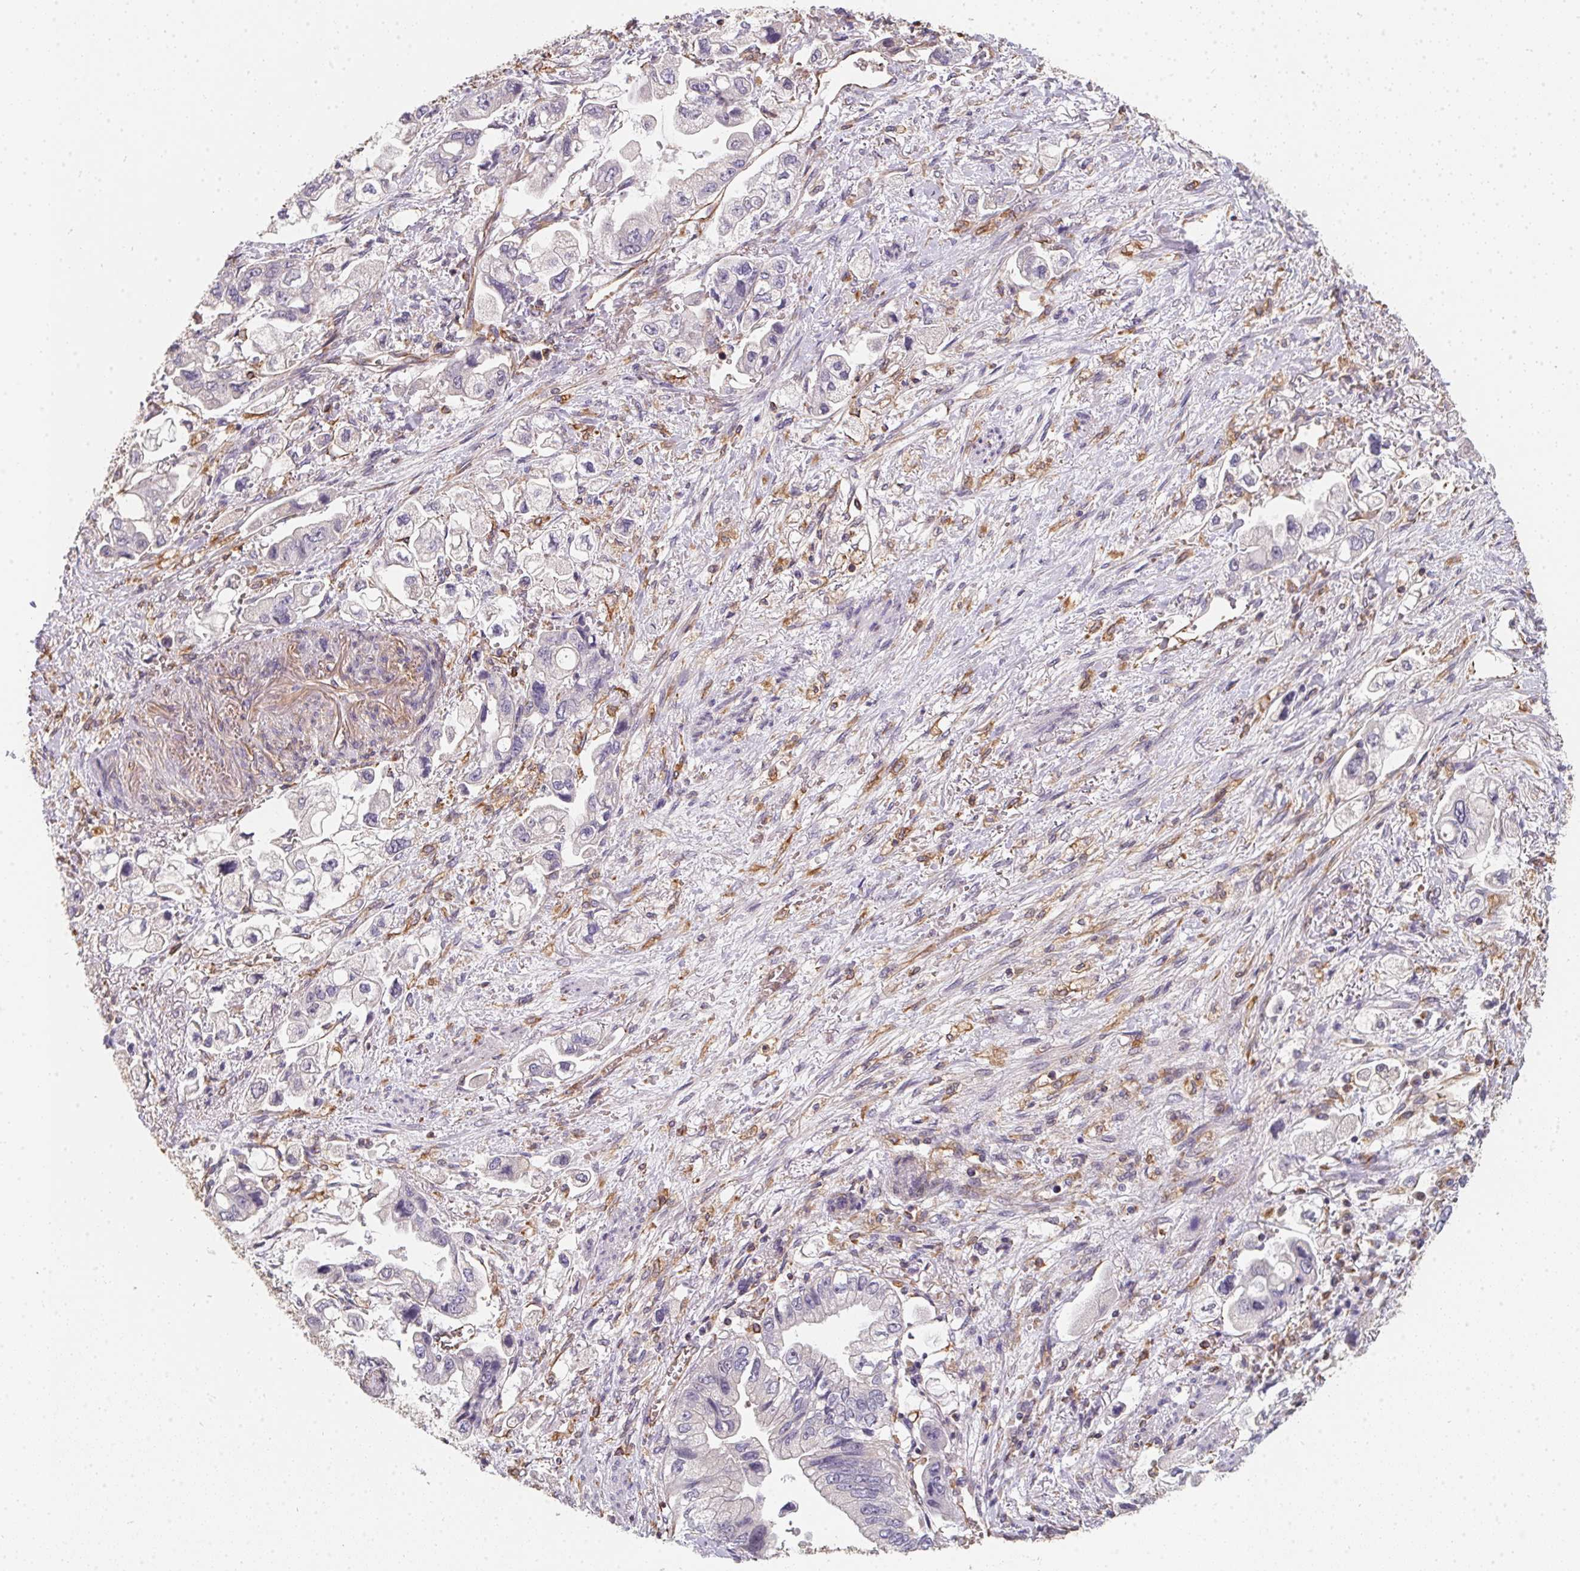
{"staining": {"intensity": "negative", "quantity": "none", "location": "none"}, "tissue": "stomach cancer", "cell_type": "Tumor cells", "image_type": "cancer", "snomed": [{"axis": "morphology", "description": "Normal tissue, NOS"}, {"axis": "morphology", "description": "Adenocarcinoma, NOS"}, {"axis": "topography", "description": "Stomach"}], "caption": "Stomach adenocarcinoma stained for a protein using immunohistochemistry (IHC) shows no expression tumor cells.", "gene": "TBKBP1", "patient": {"sex": "male", "age": 62}}